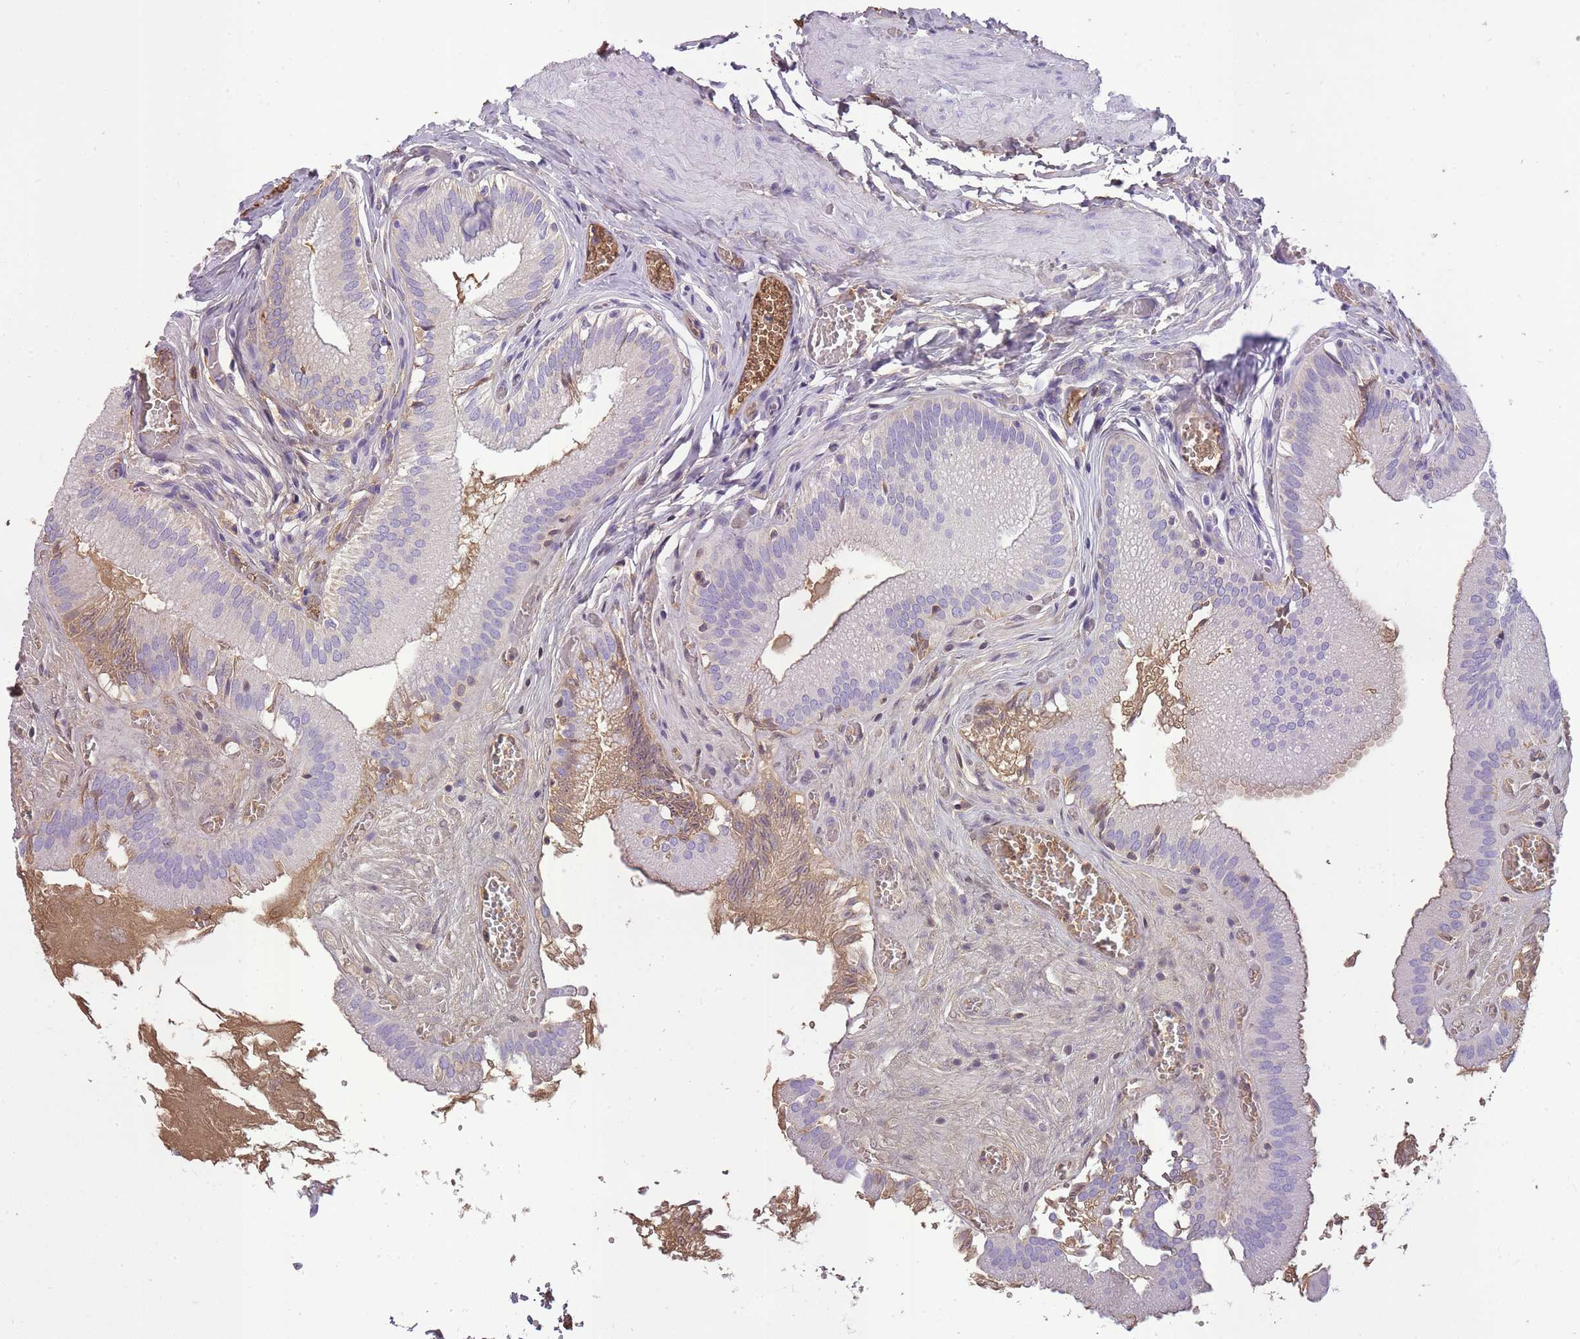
{"staining": {"intensity": "moderate", "quantity": "<25%", "location": "cytoplasmic/membranous"}, "tissue": "gallbladder", "cell_type": "Glandular cells", "image_type": "normal", "snomed": [{"axis": "morphology", "description": "Normal tissue, NOS"}, {"axis": "topography", "description": "Gallbladder"}, {"axis": "topography", "description": "Peripheral nerve tissue"}], "caption": "Gallbladder stained with a brown dye exhibits moderate cytoplasmic/membranous positive staining in about <25% of glandular cells.", "gene": "IGKV1", "patient": {"sex": "male", "age": 17}}